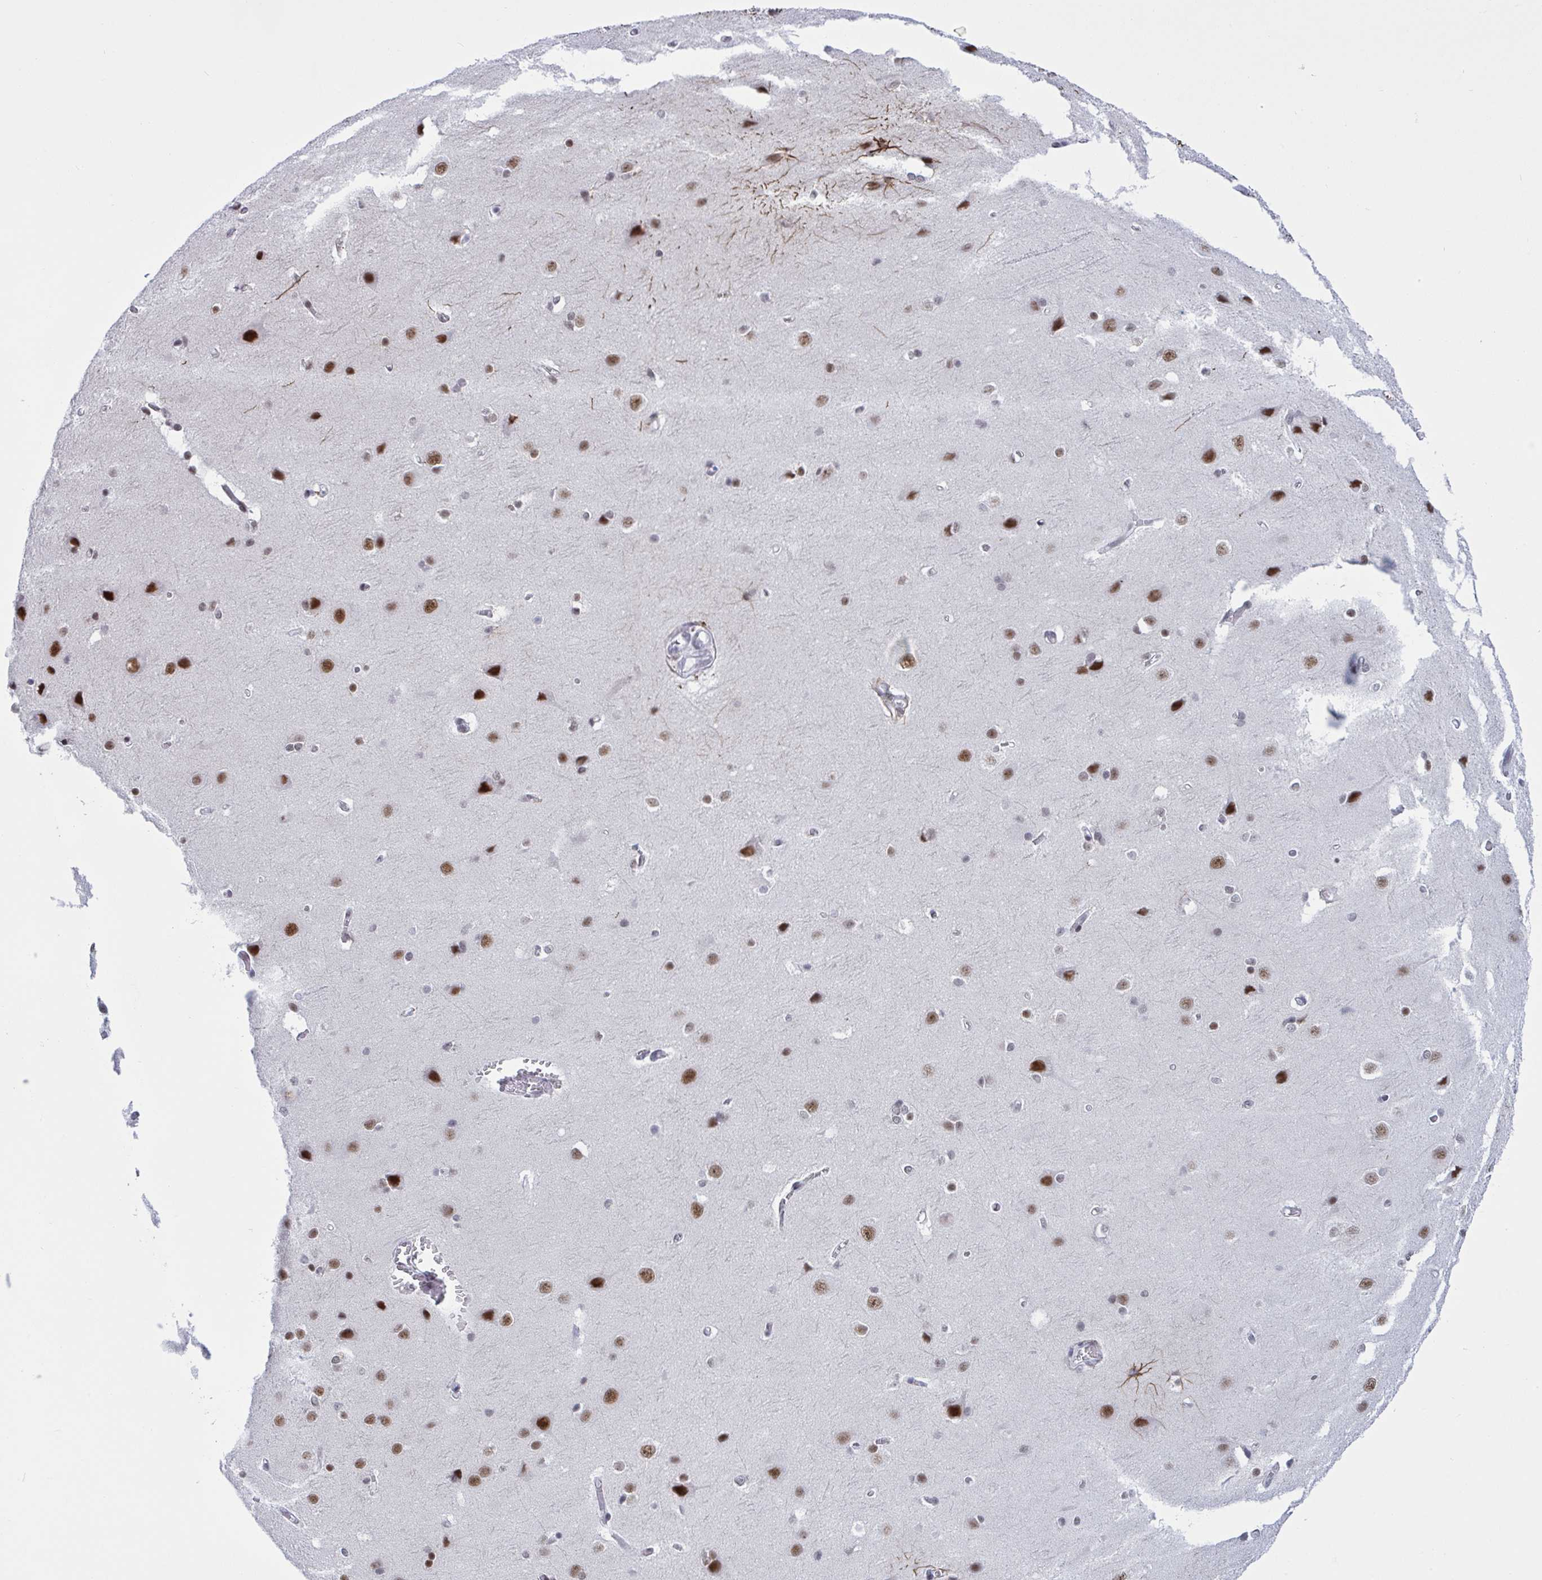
{"staining": {"intensity": "negative", "quantity": "none", "location": "none"}, "tissue": "cerebral cortex", "cell_type": "Endothelial cells", "image_type": "normal", "snomed": [{"axis": "morphology", "description": "Normal tissue, NOS"}, {"axis": "topography", "description": "Cerebral cortex"}], "caption": "DAB immunohistochemical staining of normal human cerebral cortex shows no significant expression in endothelial cells.", "gene": "PPP1R10", "patient": {"sex": "male", "age": 37}}